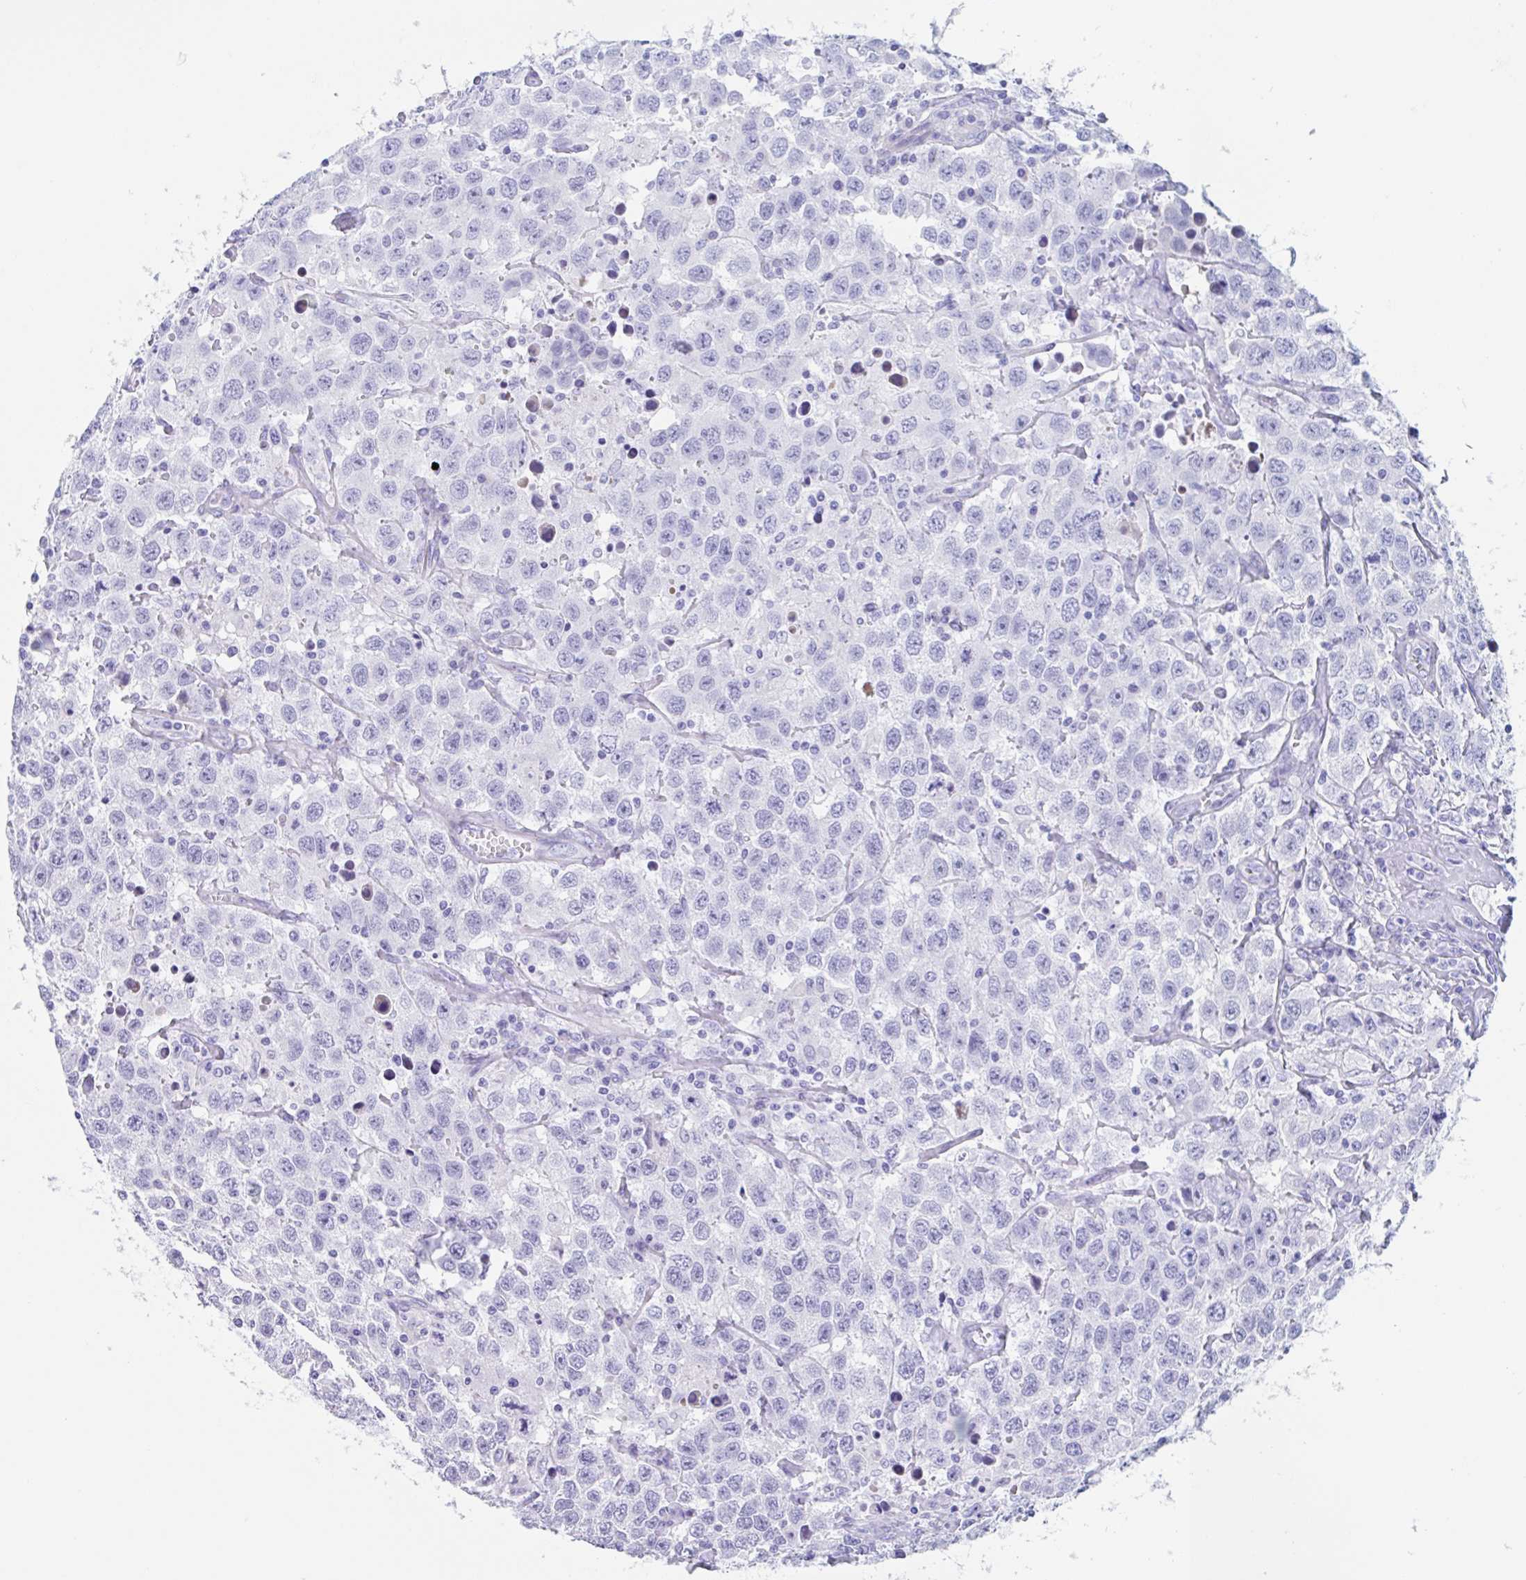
{"staining": {"intensity": "negative", "quantity": "none", "location": "none"}, "tissue": "testis cancer", "cell_type": "Tumor cells", "image_type": "cancer", "snomed": [{"axis": "morphology", "description": "Seminoma, NOS"}, {"axis": "topography", "description": "Testis"}], "caption": "Tumor cells are negative for brown protein staining in testis cancer.", "gene": "CPTP", "patient": {"sex": "male", "age": 41}}